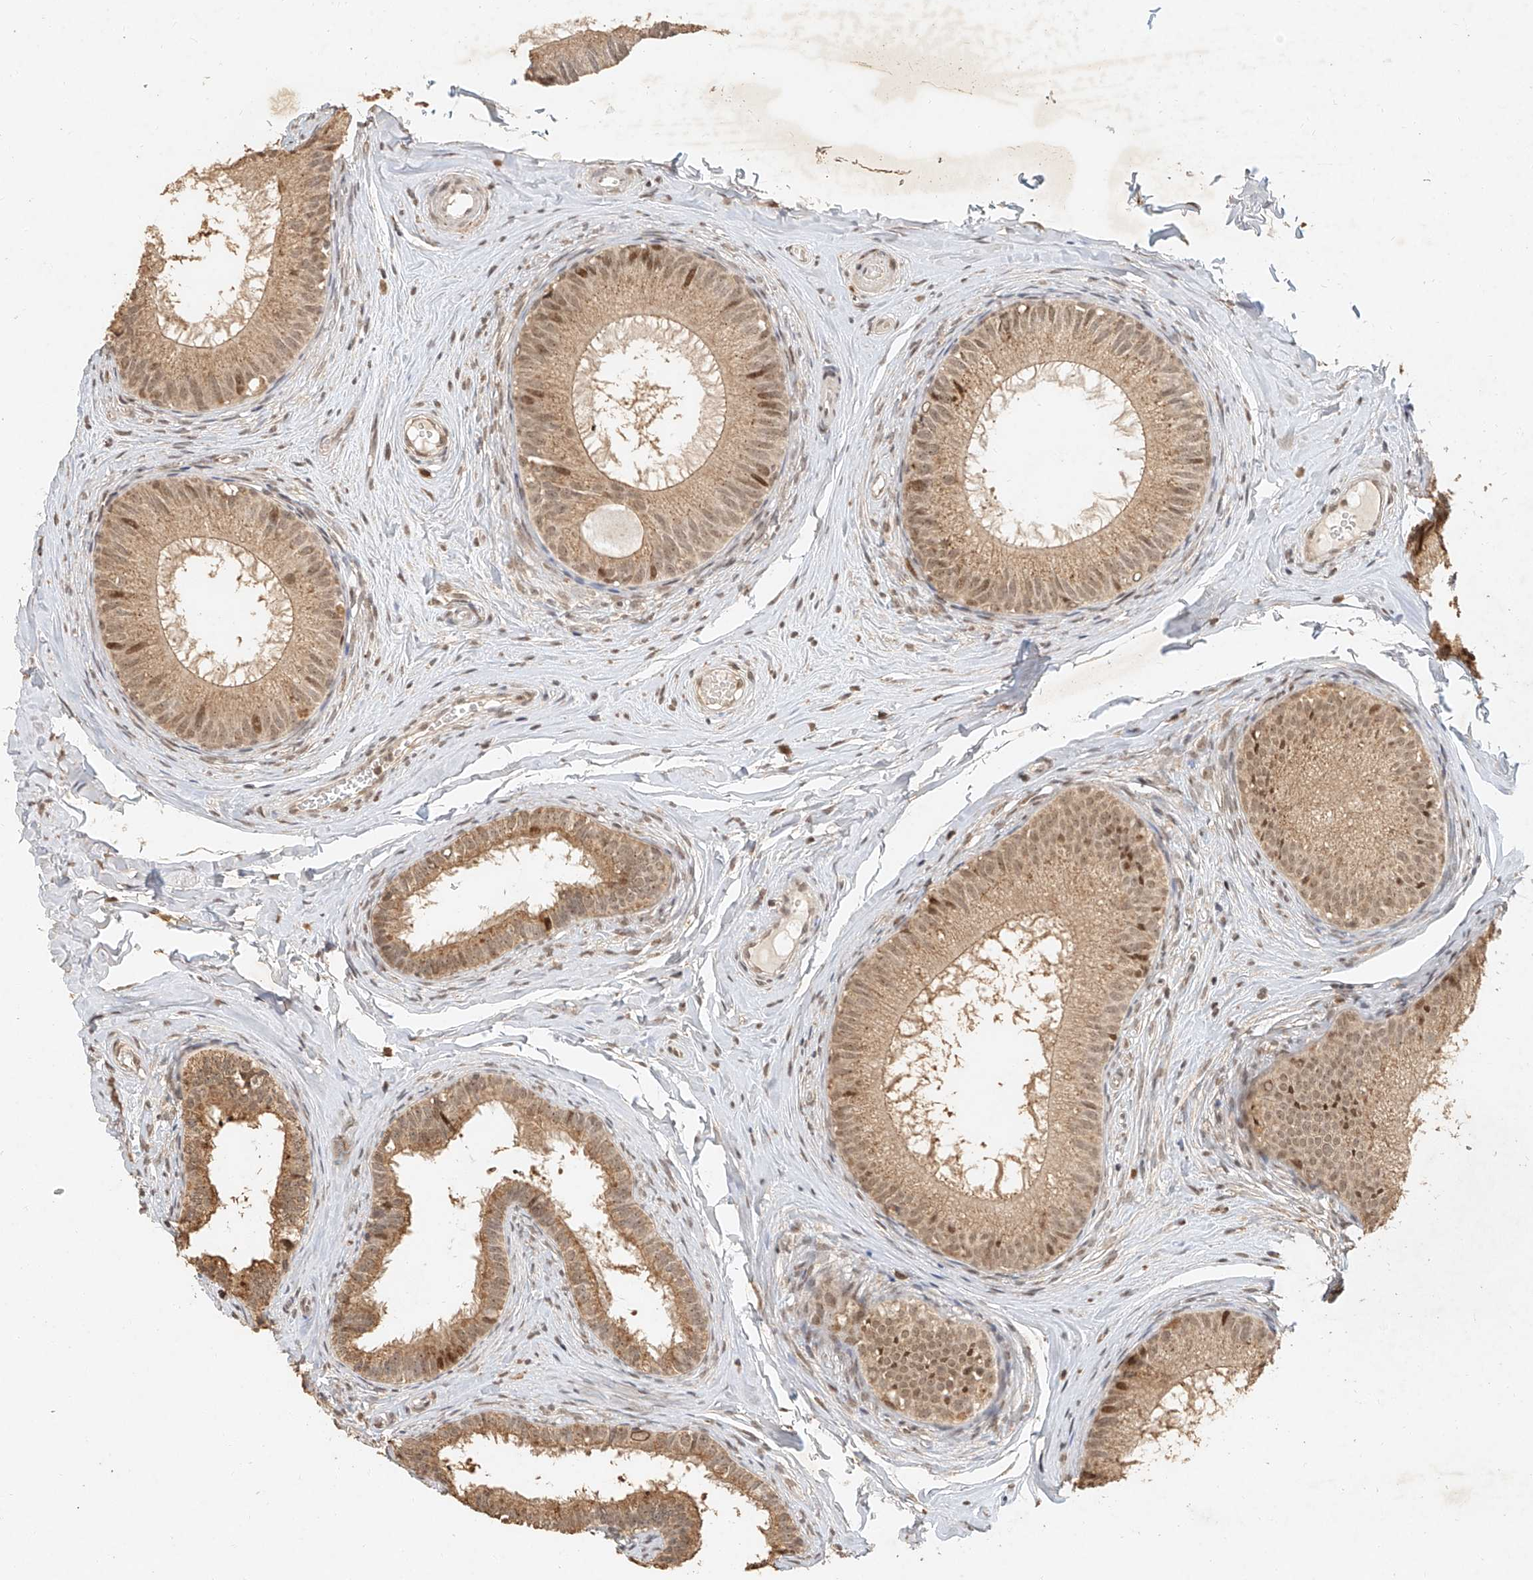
{"staining": {"intensity": "moderate", "quantity": ">75%", "location": "cytoplasmic/membranous,nuclear"}, "tissue": "epididymis", "cell_type": "Glandular cells", "image_type": "normal", "snomed": [{"axis": "morphology", "description": "Normal tissue, NOS"}, {"axis": "topography", "description": "Epididymis"}], "caption": "Immunohistochemical staining of normal epididymis shows medium levels of moderate cytoplasmic/membranous,nuclear positivity in approximately >75% of glandular cells.", "gene": "CXorf58", "patient": {"sex": "male", "age": 34}}